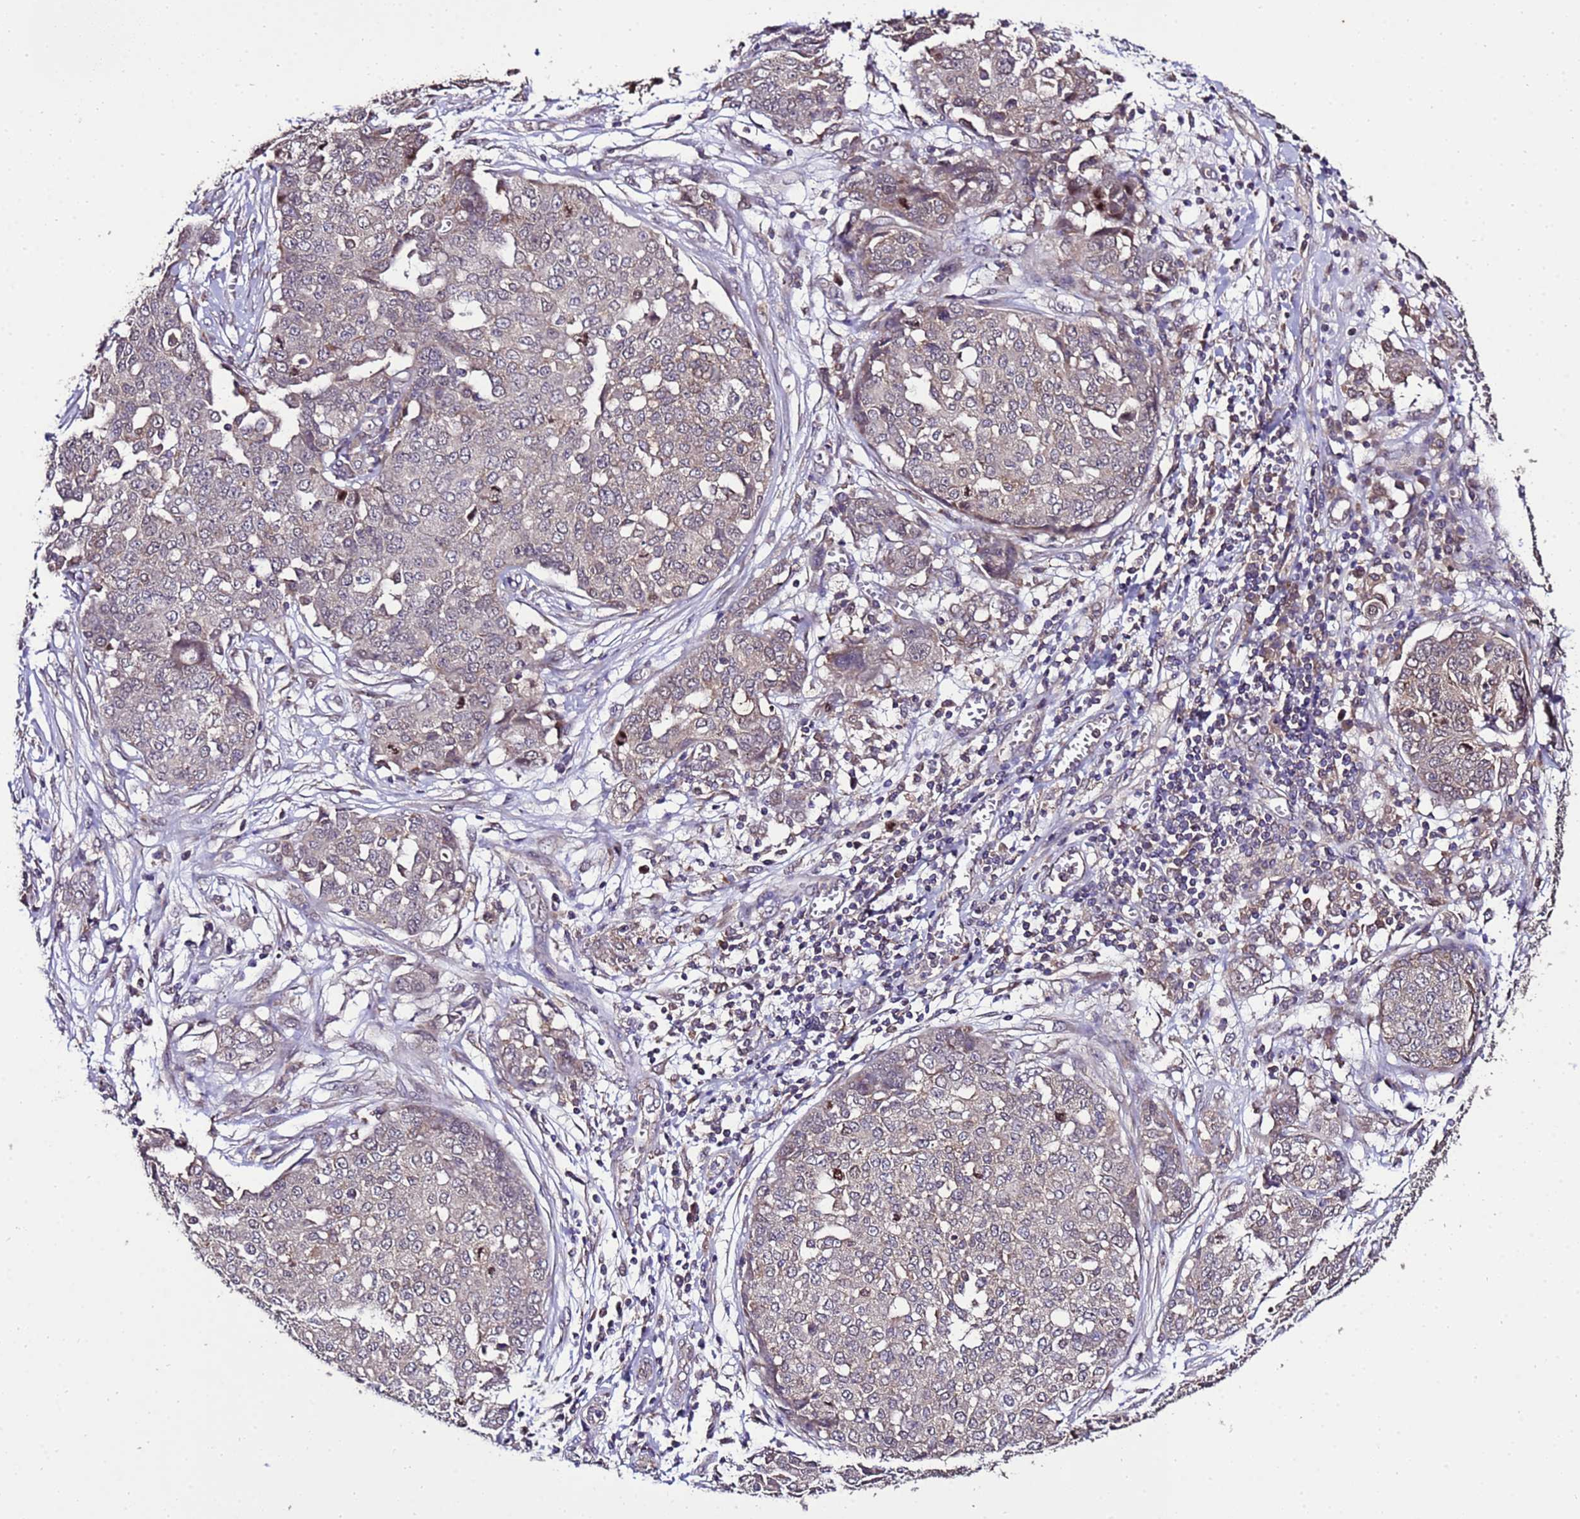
{"staining": {"intensity": "weak", "quantity": "25%-75%", "location": "cytoplasmic/membranous"}, "tissue": "ovarian cancer", "cell_type": "Tumor cells", "image_type": "cancer", "snomed": [{"axis": "morphology", "description": "Cystadenocarcinoma, serous, NOS"}, {"axis": "topography", "description": "Soft tissue"}, {"axis": "topography", "description": "Ovary"}], "caption": "Ovarian serous cystadenocarcinoma stained with a protein marker shows weak staining in tumor cells.", "gene": "ZNF329", "patient": {"sex": "female", "age": 57}}